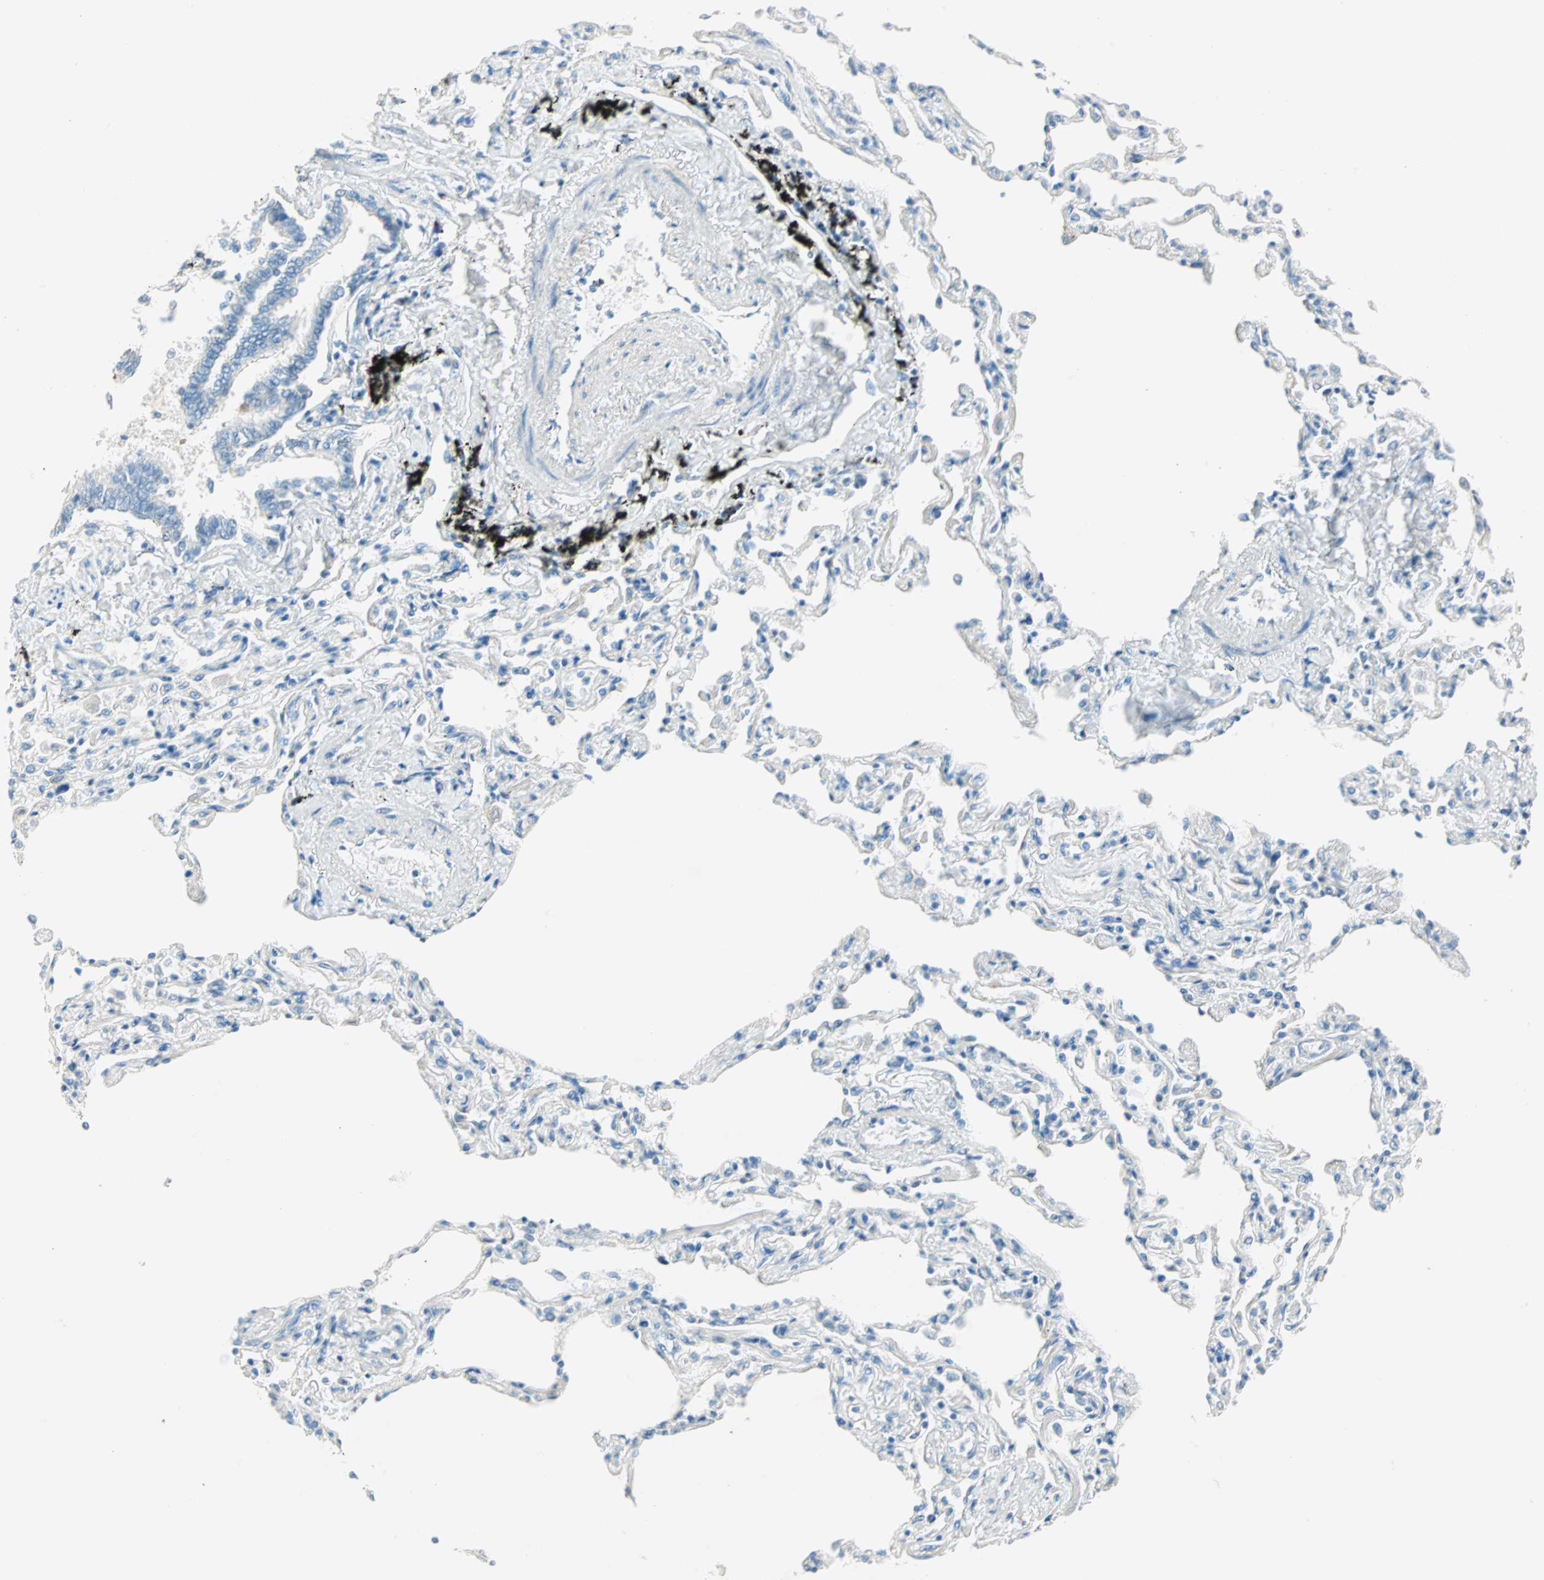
{"staining": {"intensity": "weak", "quantity": "<25%", "location": "cytoplasmic/membranous"}, "tissue": "bronchus", "cell_type": "Respiratory epithelial cells", "image_type": "normal", "snomed": [{"axis": "morphology", "description": "Normal tissue, NOS"}, {"axis": "topography", "description": "Lung"}], "caption": "Immunohistochemistry of benign bronchus reveals no positivity in respiratory epithelial cells.", "gene": "ATF6", "patient": {"sex": "male", "age": 64}}